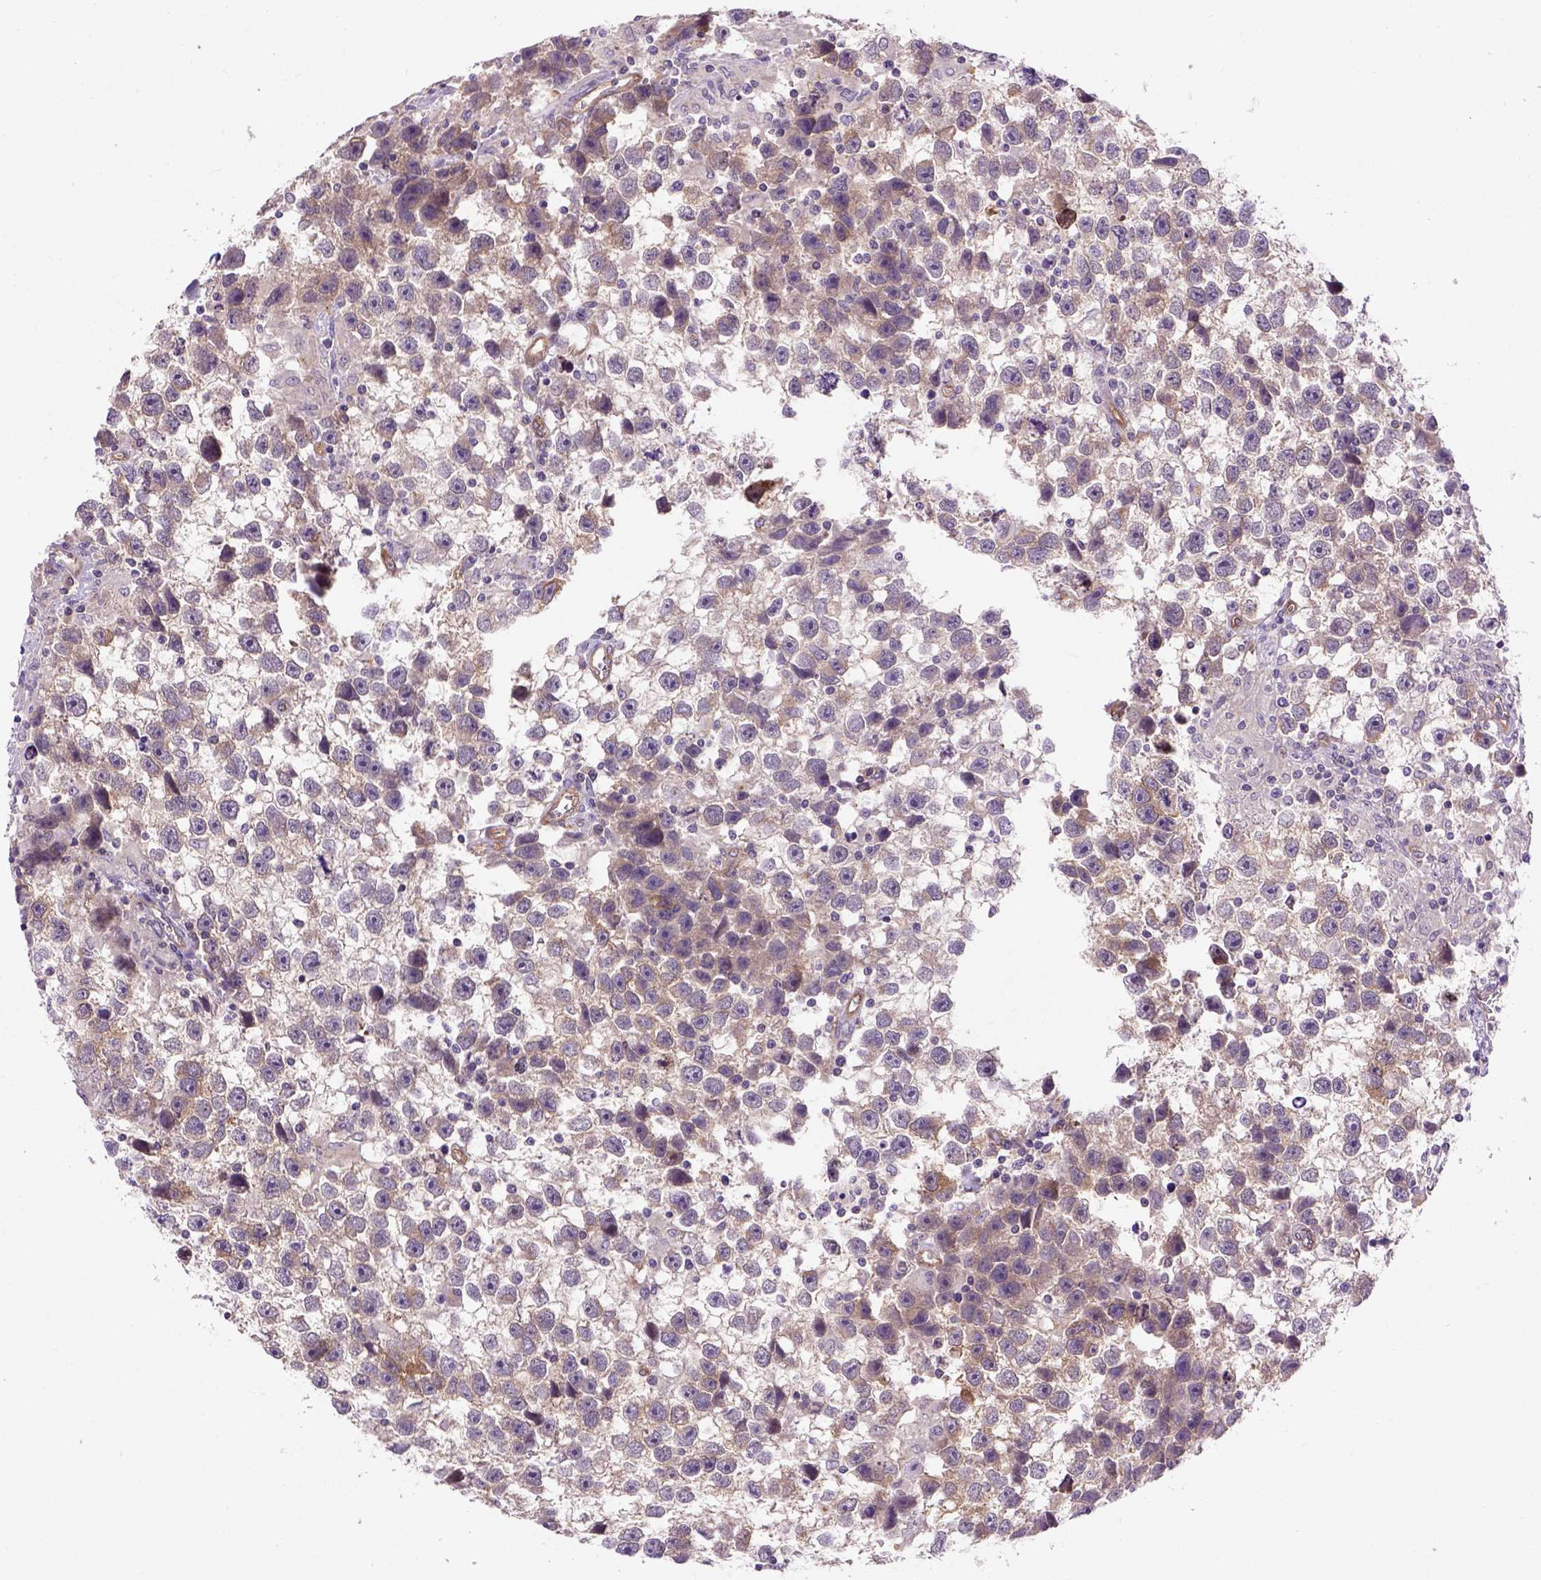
{"staining": {"intensity": "moderate", "quantity": "<25%", "location": "cytoplasmic/membranous"}, "tissue": "testis cancer", "cell_type": "Tumor cells", "image_type": "cancer", "snomed": [{"axis": "morphology", "description": "Seminoma, NOS"}, {"axis": "topography", "description": "Testis"}], "caption": "Human testis seminoma stained for a protein (brown) reveals moderate cytoplasmic/membranous positive positivity in approximately <25% of tumor cells.", "gene": "CASKIN2", "patient": {"sex": "male", "age": 43}}